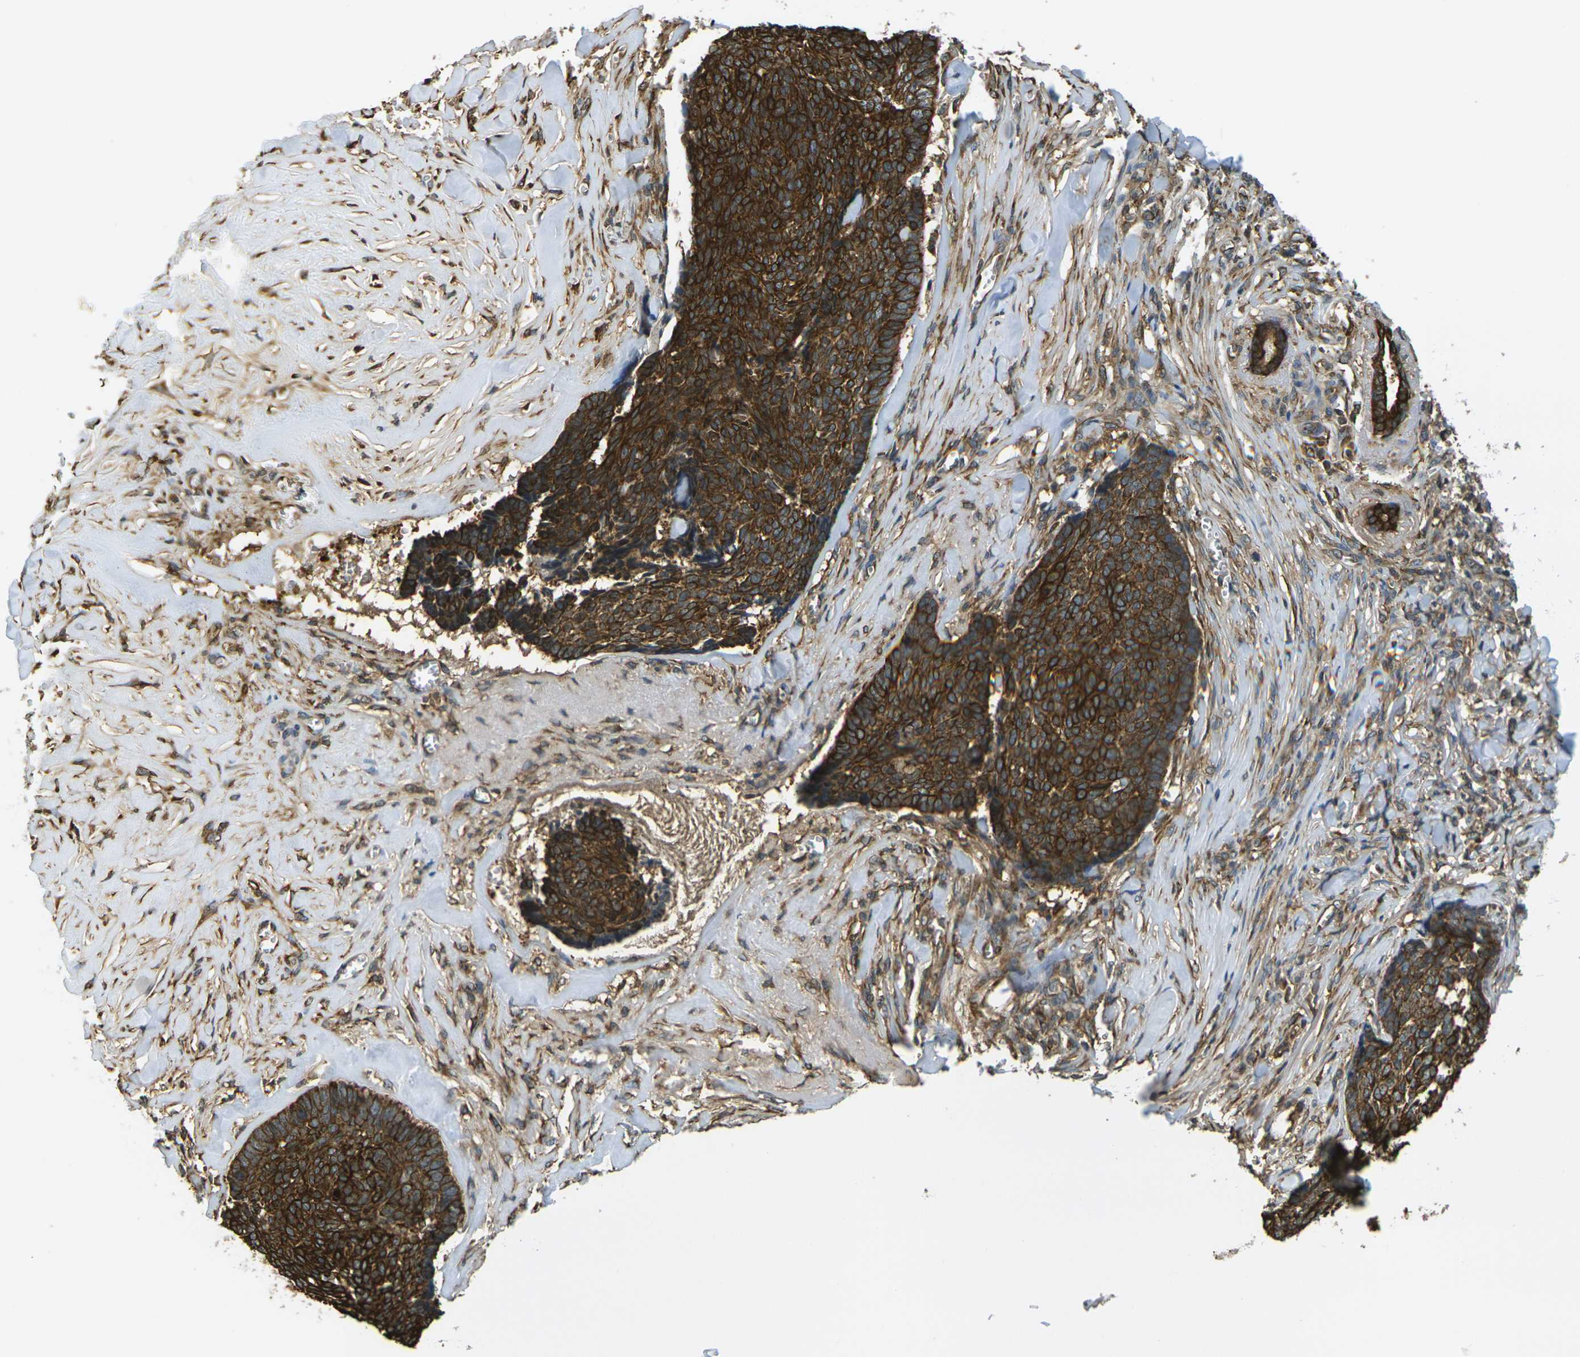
{"staining": {"intensity": "strong", "quantity": ">75%", "location": "cytoplasmic/membranous"}, "tissue": "skin cancer", "cell_type": "Tumor cells", "image_type": "cancer", "snomed": [{"axis": "morphology", "description": "Basal cell carcinoma"}, {"axis": "topography", "description": "Skin"}], "caption": "Immunohistochemistry (IHC) histopathology image of neoplastic tissue: human skin cancer stained using immunohistochemistry (IHC) demonstrates high levels of strong protein expression localized specifically in the cytoplasmic/membranous of tumor cells, appearing as a cytoplasmic/membranous brown color.", "gene": "CAST", "patient": {"sex": "male", "age": 84}}